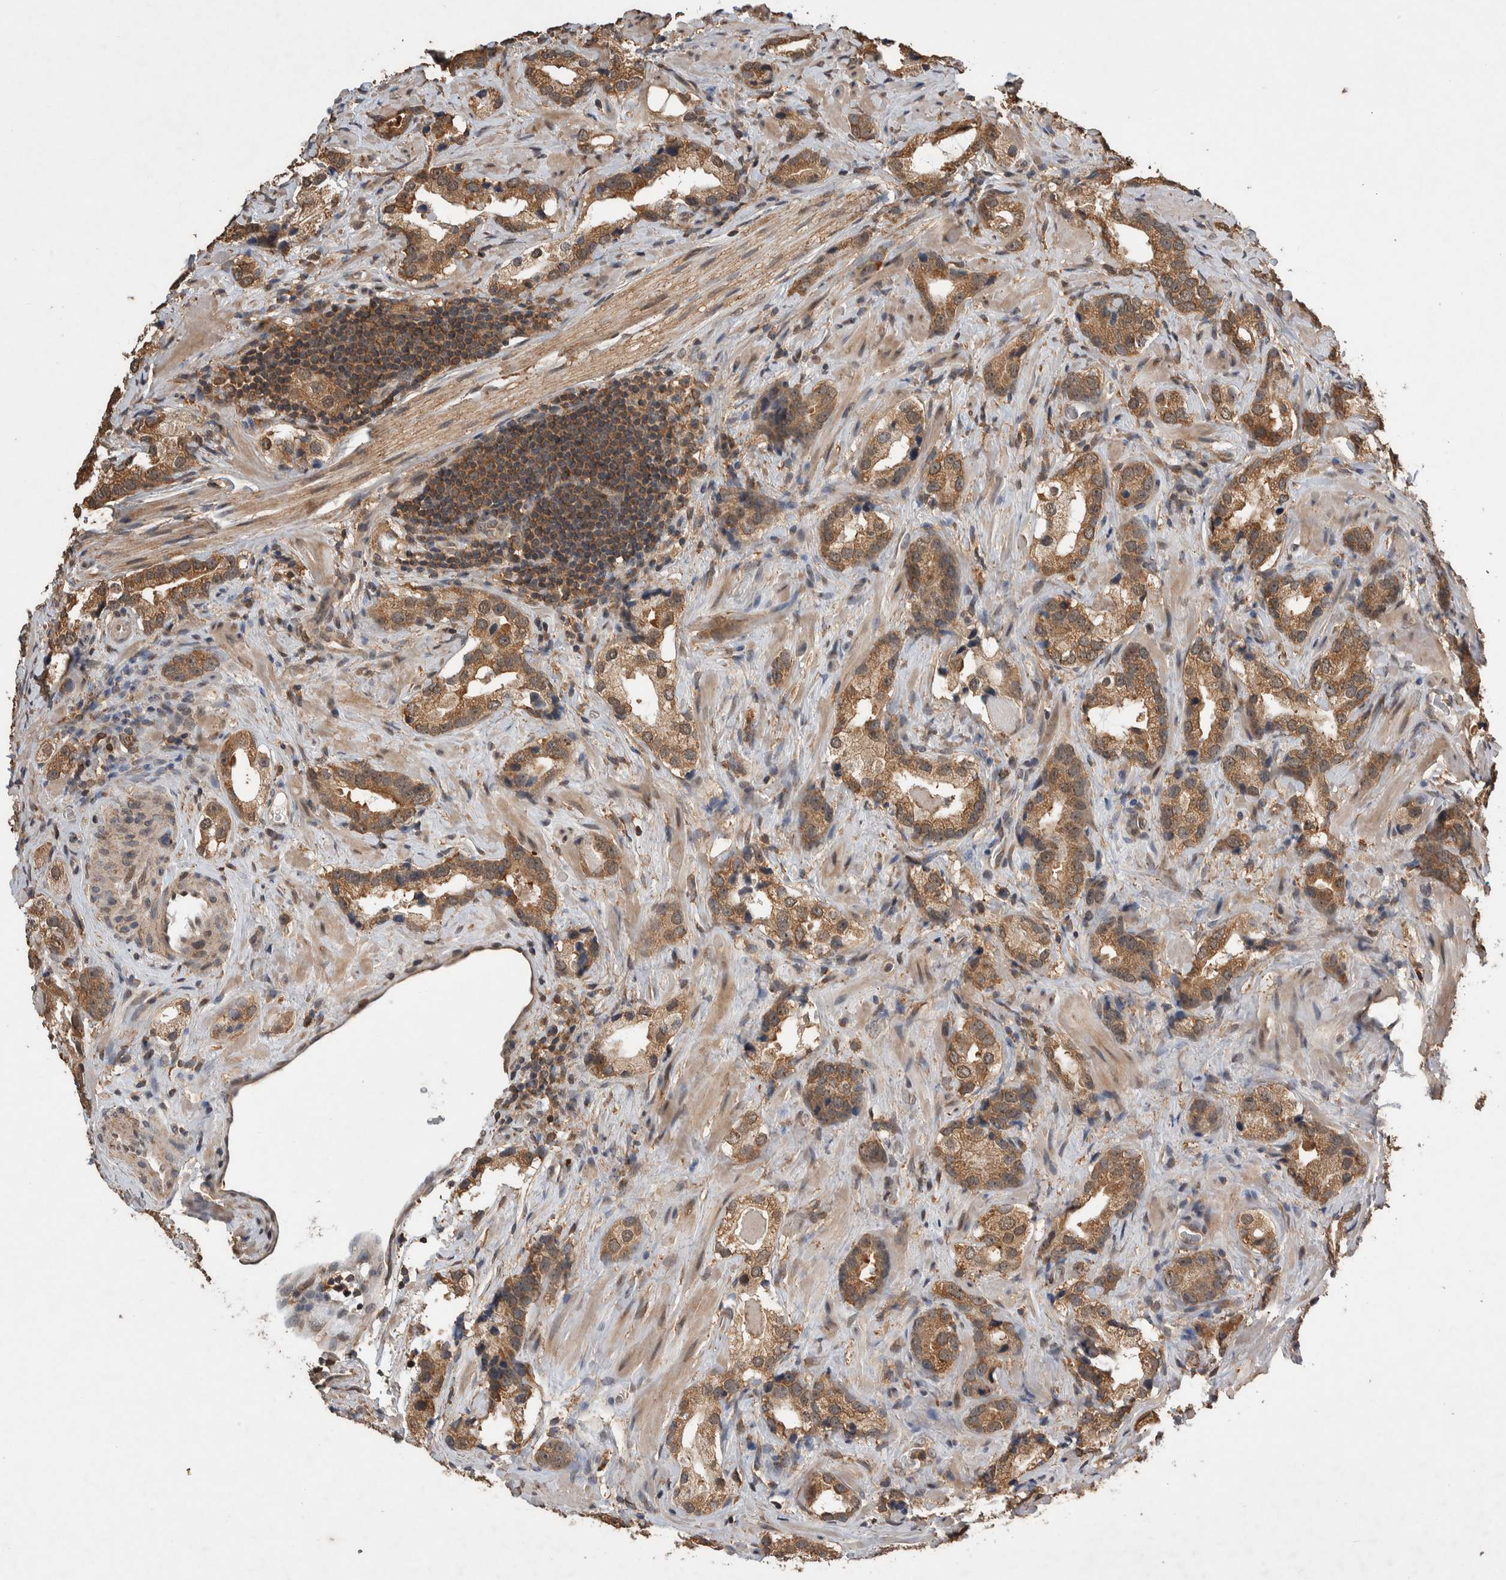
{"staining": {"intensity": "moderate", "quantity": ">75%", "location": "cytoplasmic/membranous"}, "tissue": "prostate cancer", "cell_type": "Tumor cells", "image_type": "cancer", "snomed": [{"axis": "morphology", "description": "Adenocarcinoma, High grade"}, {"axis": "topography", "description": "Prostate"}], "caption": "A micrograph of human prostate adenocarcinoma (high-grade) stained for a protein exhibits moderate cytoplasmic/membranous brown staining in tumor cells.", "gene": "DVL2", "patient": {"sex": "male", "age": 63}}